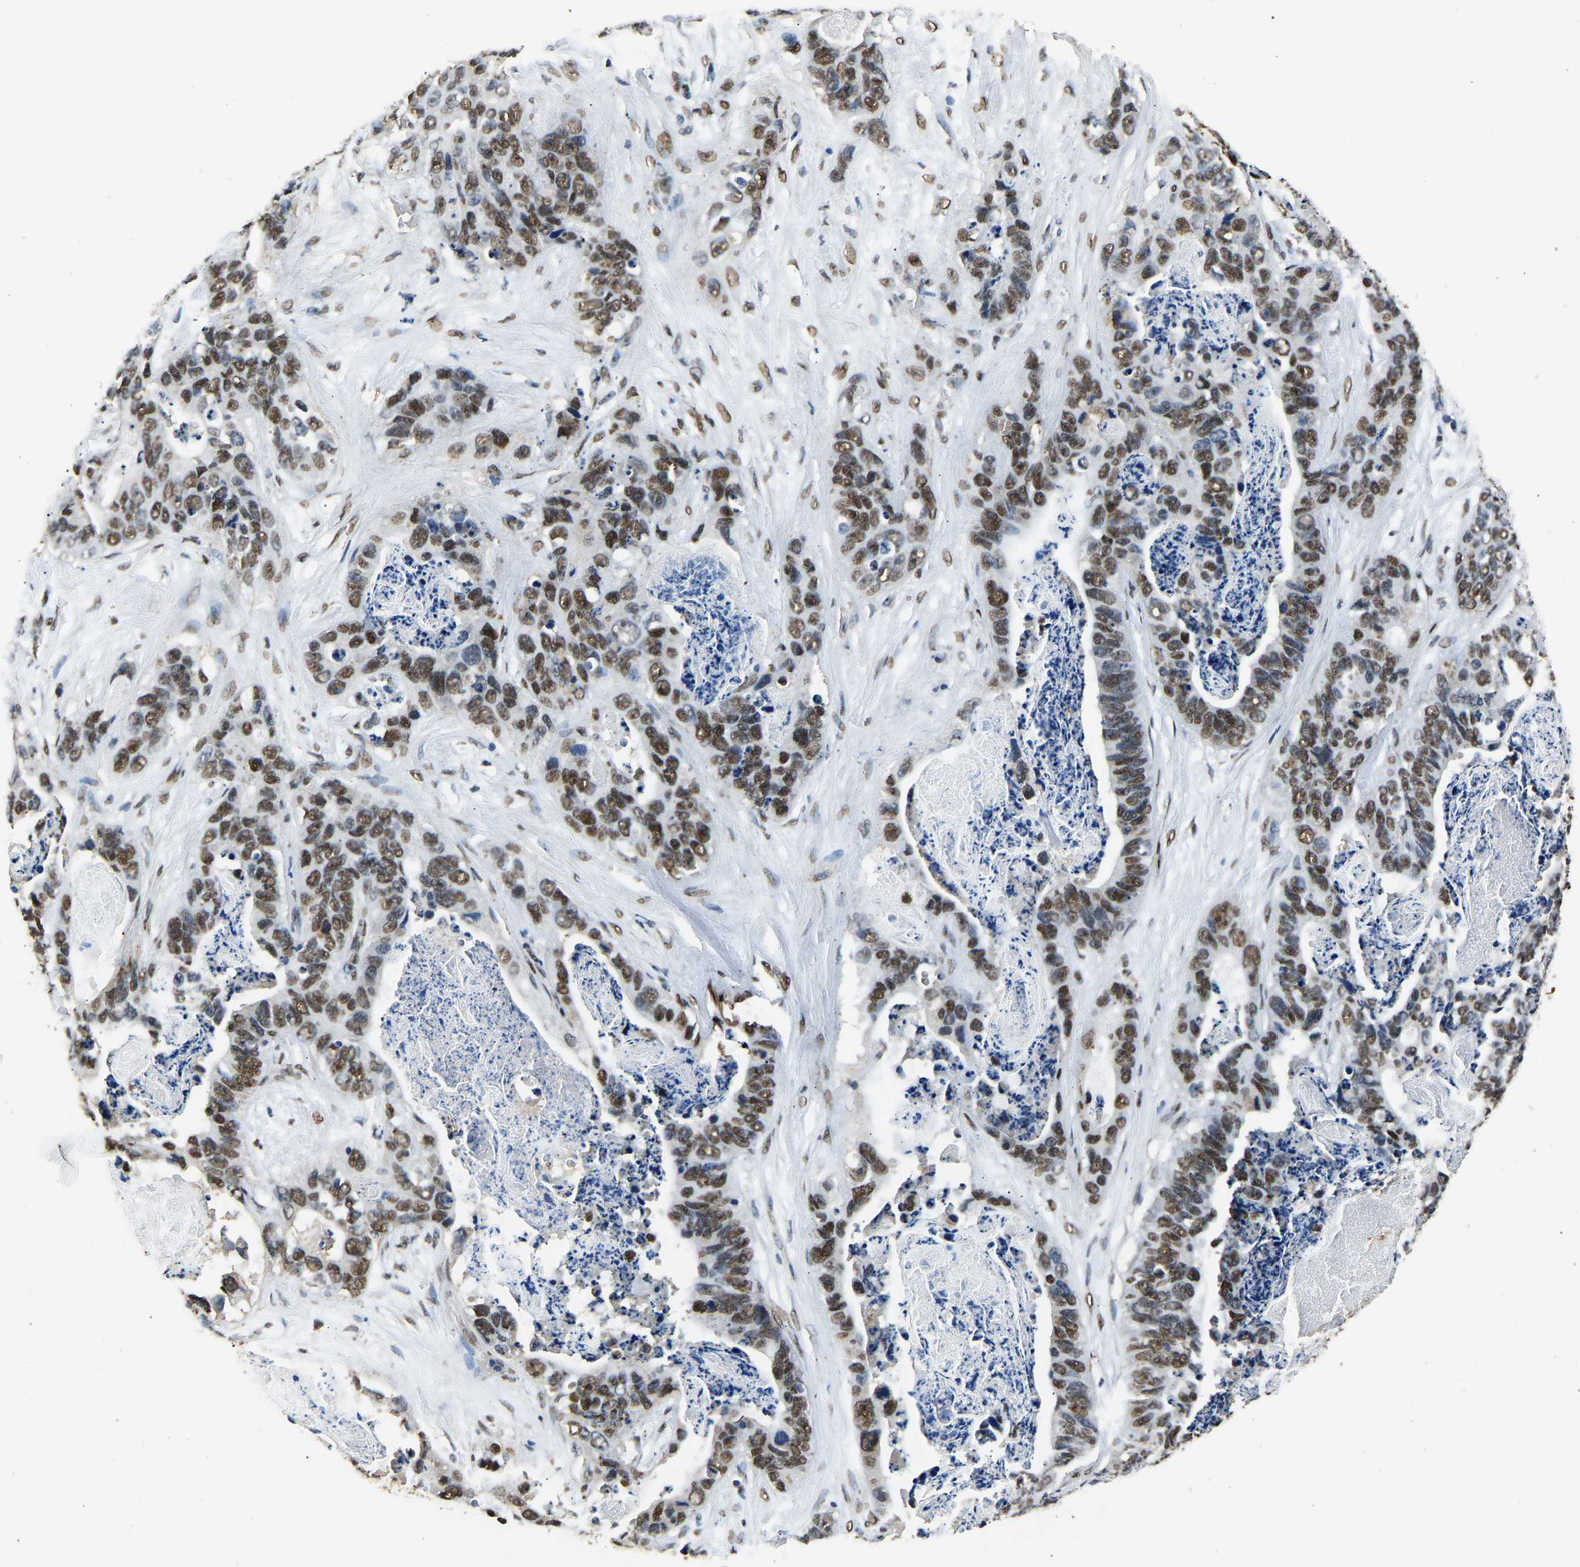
{"staining": {"intensity": "moderate", "quantity": ">75%", "location": "nuclear"}, "tissue": "stomach cancer", "cell_type": "Tumor cells", "image_type": "cancer", "snomed": [{"axis": "morphology", "description": "Adenocarcinoma, NOS"}, {"axis": "topography", "description": "Stomach"}], "caption": "Stomach adenocarcinoma was stained to show a protein in brown. There is medium levels of moderate nuclear positivity in about >75% of tumor cells.", "gene": "SAFB", "patient": {"sex": "female", "age": 89}}